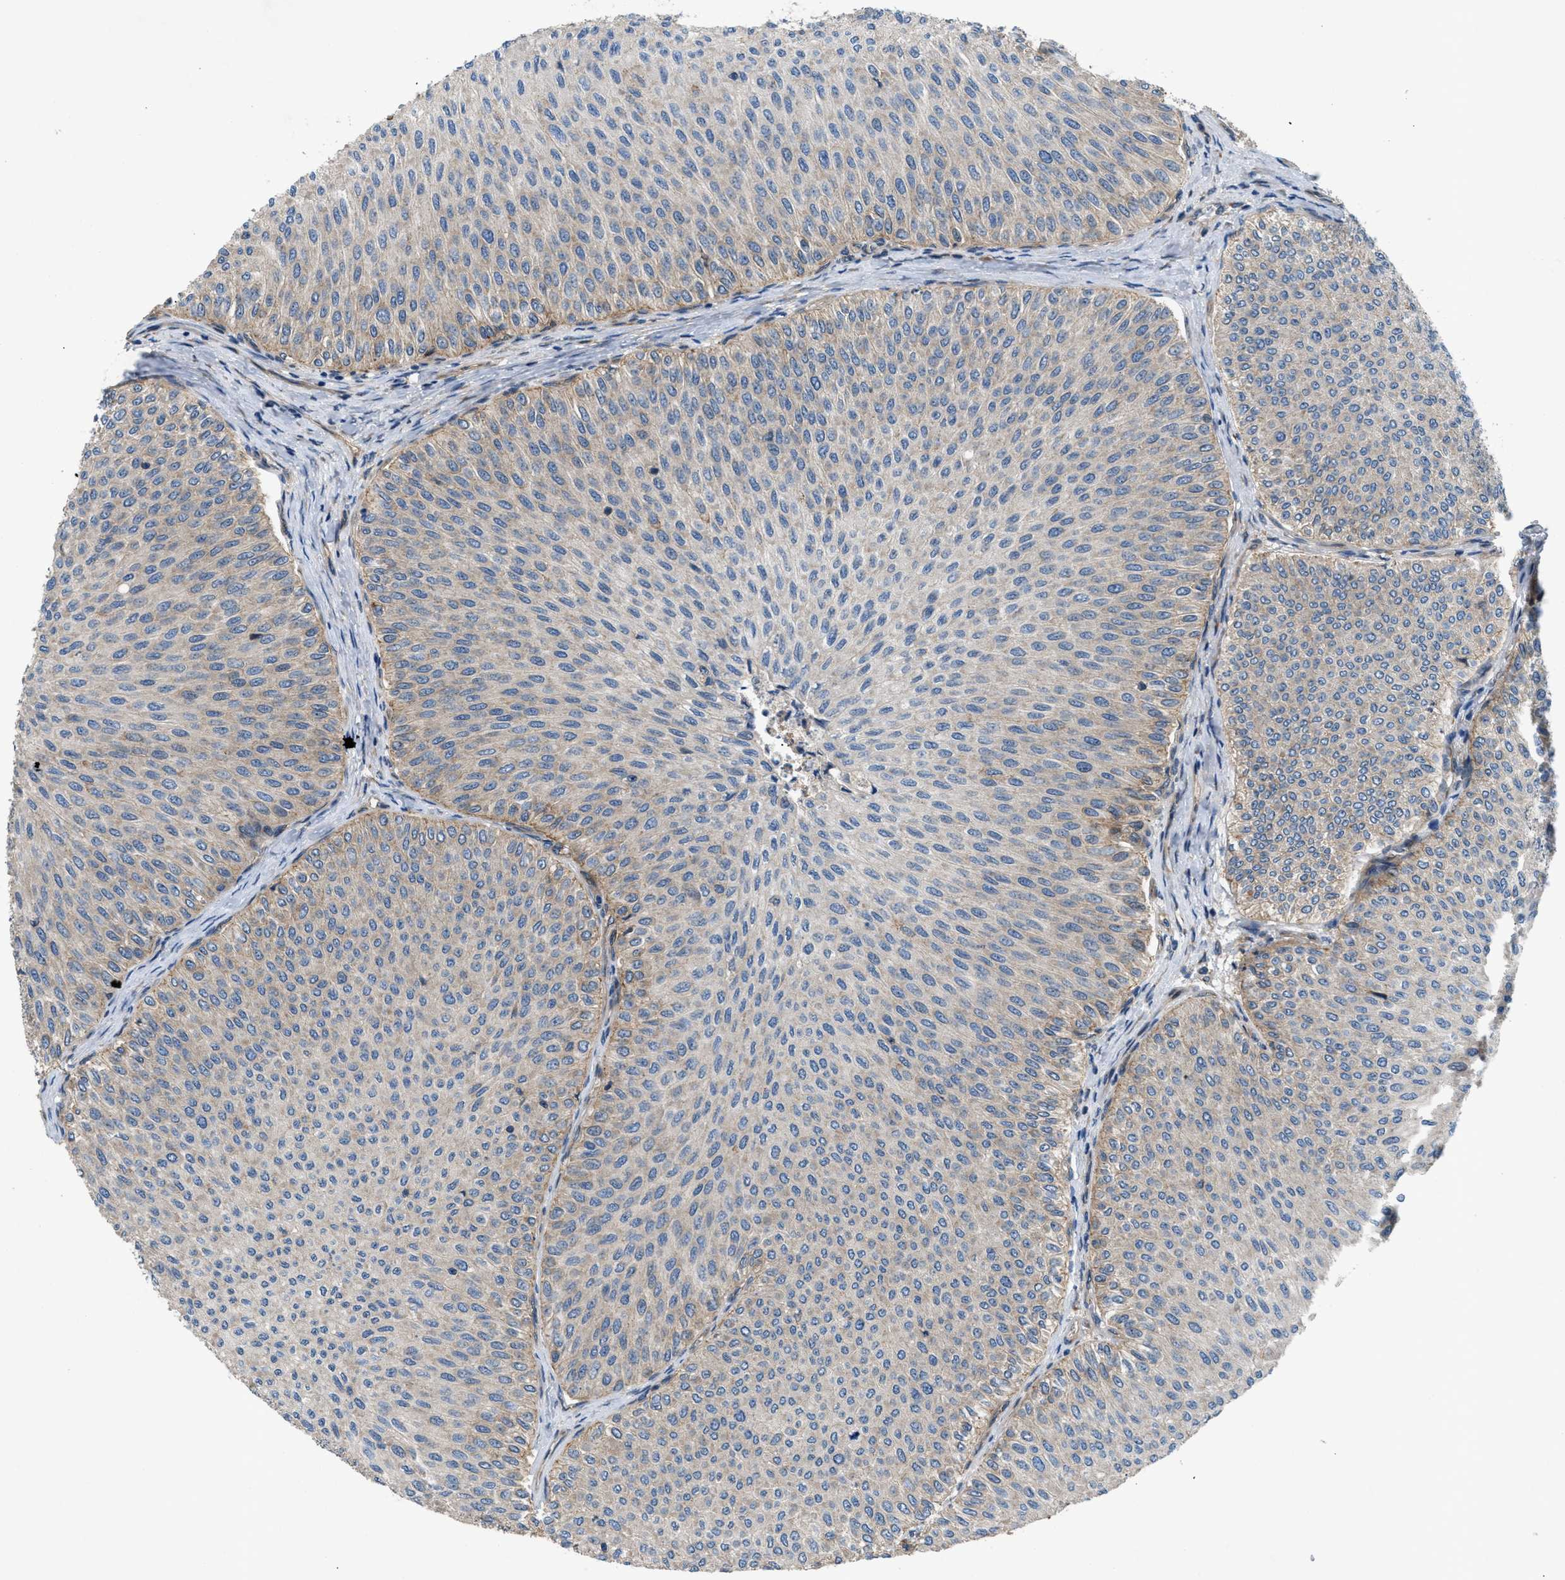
{"staining": {"intensity": "weak", "quantity": "<25%", "location": "cytoplasmic/membranous"}, "tissue": "urothelial cancer", "cell_type": "Tumor cells", "image_type": "cancer", "snomed": [{"axis": "morphology", "description": "Urothelial carcinoma, Low grade"}, {"axis": "topography", "description": "Urinary bladder"}], "caption": "Immunohistochemistry micrograph of human urothelial cancer stained for a protein (brown), which demonstrates no expression in tumor cells.", "gene": "LYSMD3", "patient": {"sex": "male", "age": 78}}